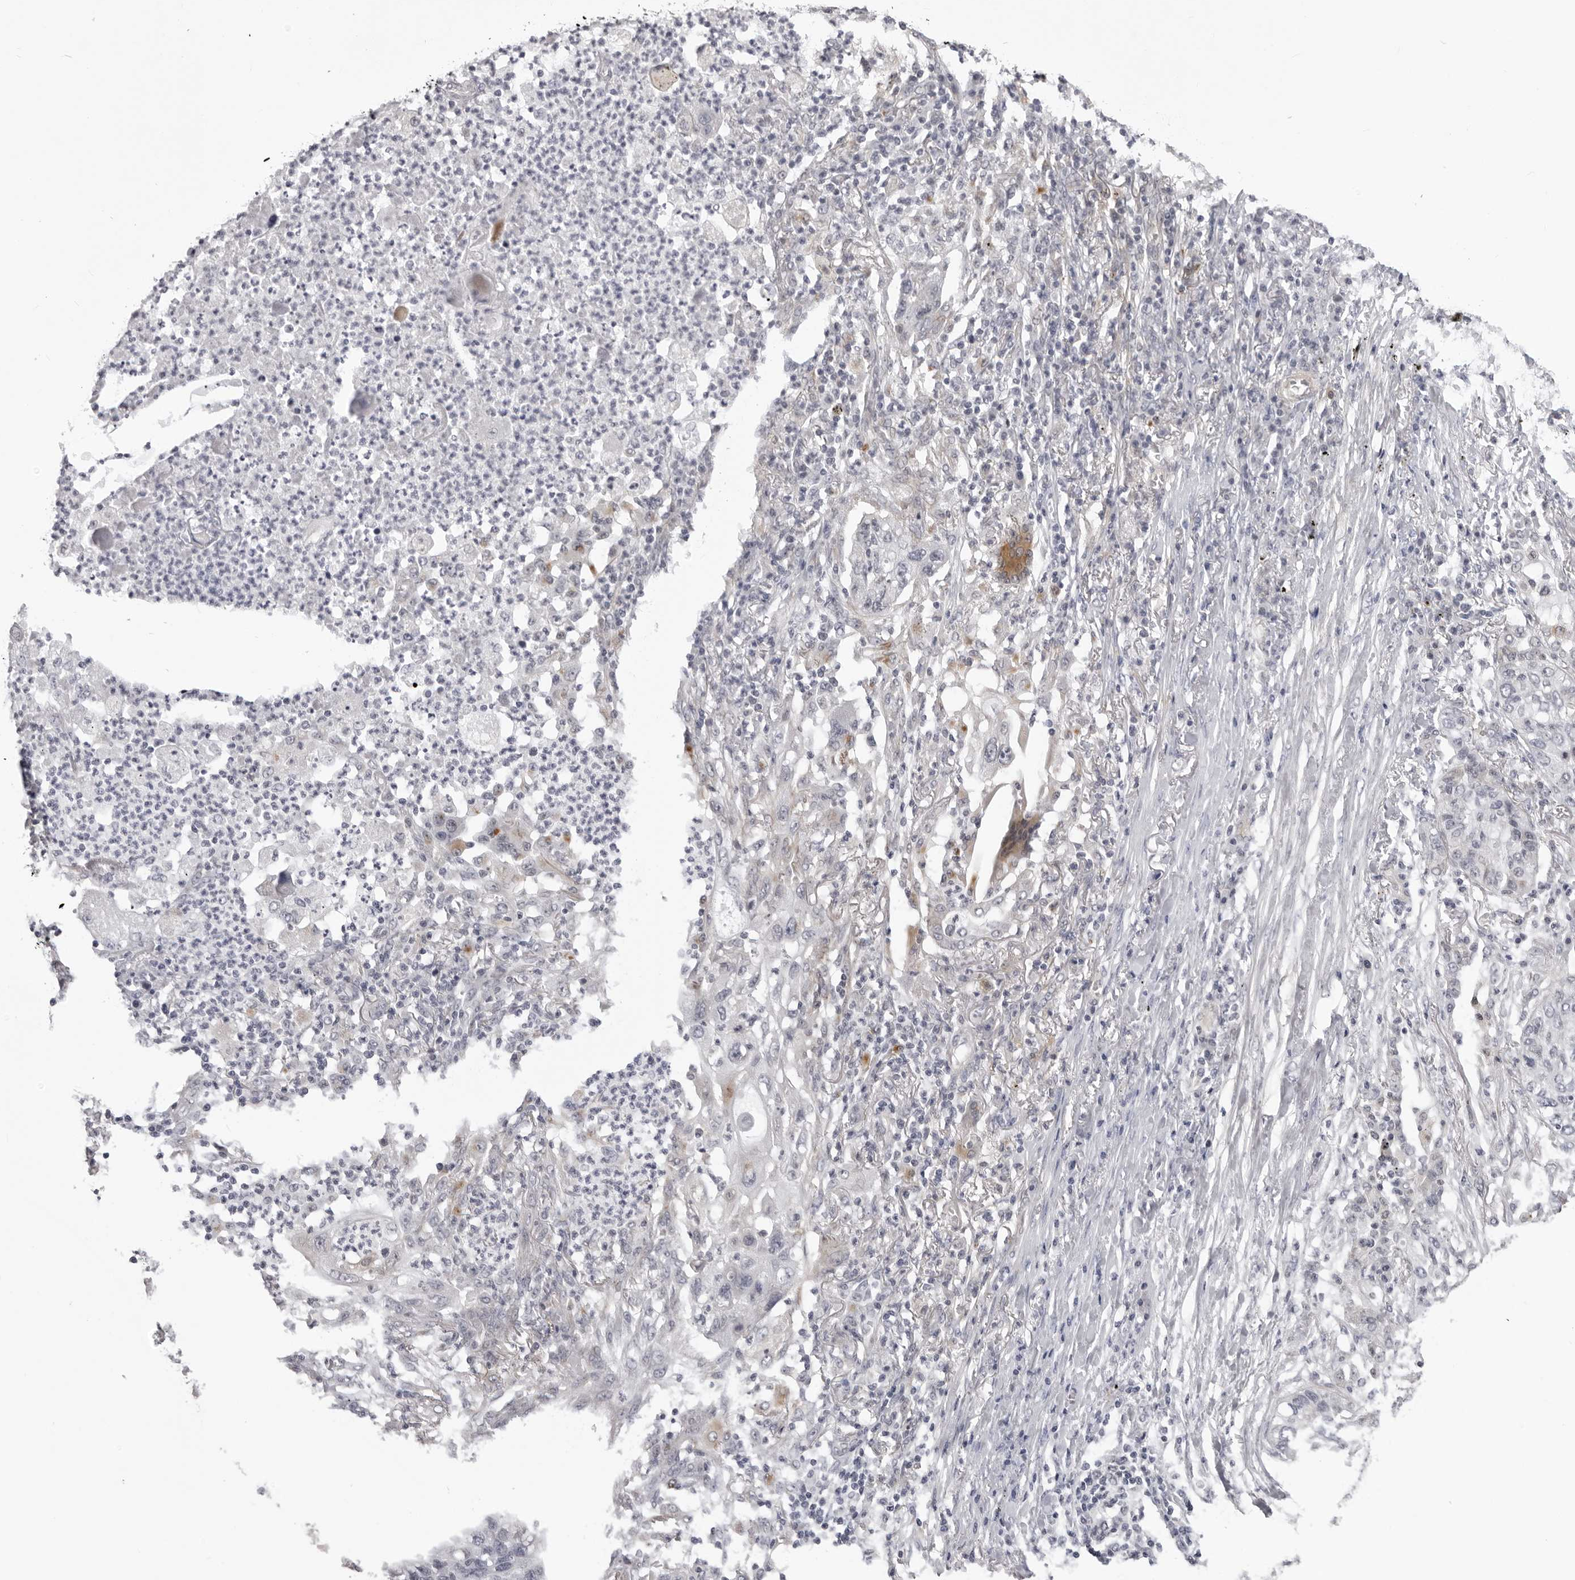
{"staining": {"intensity": "negative", "quantity": "none", "location": "none"}, "tissue": "lung cancer", "cell_type": "Tumor cells", "image_type": "cancer", "snomed": [{"axis": "morphology", "description": "Squamous cell carcinoma, NOS"}, {"axis": "topography", "description": "Lung"}], "caption": "Micrograph shows no significant protein positivity in tumor cells of lung cancer (squamous cell carcinoma). Nuclei are stained in blue.", "gene": "SUGCT", "patient": {"sex": "female", "age": 63}}